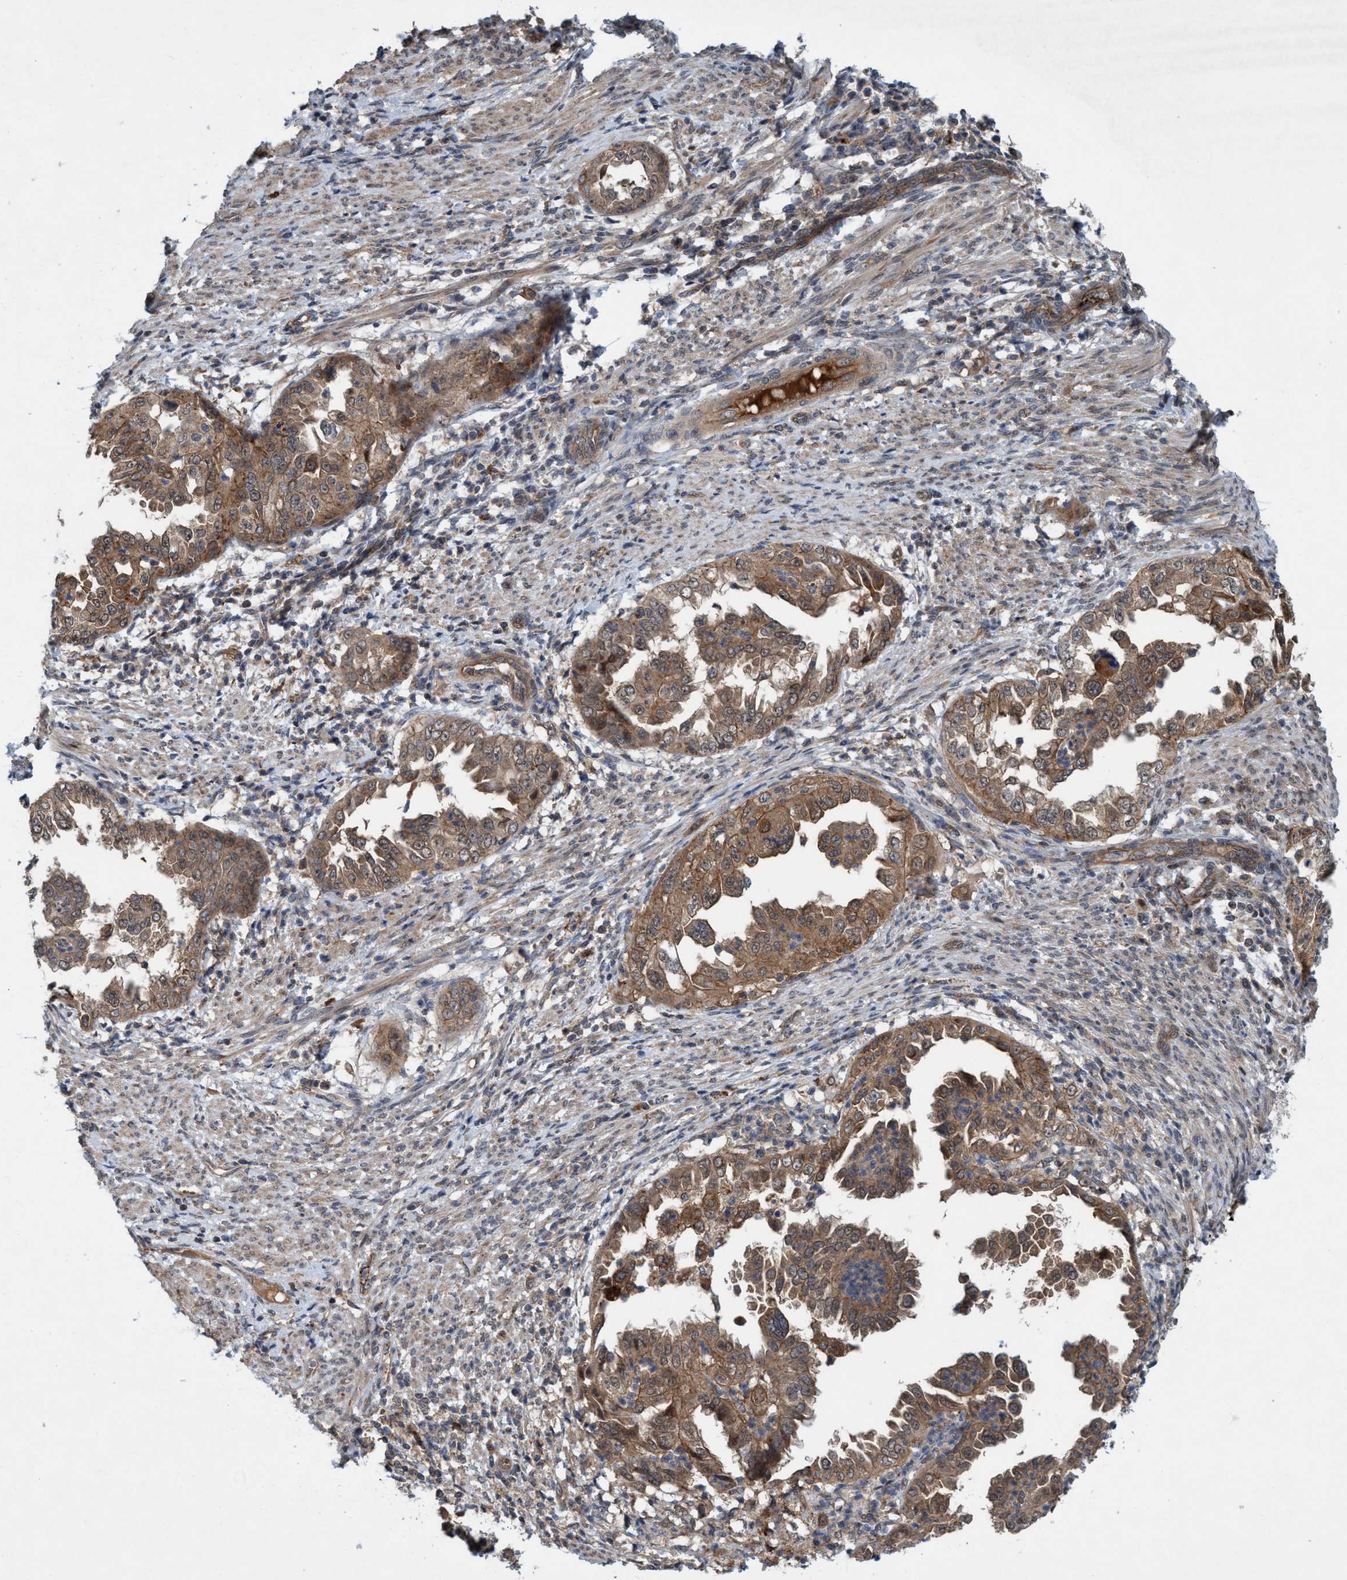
{"staining": {"intensity": "moderate", "quantity": ">75%", "location": "cytoplasmic/membranous"}, "tissue": "endometrial cancer", "cell_type": "Tumor cells", "image_type": "cancer", "snomed": [{"axis": "morphology", "description": "Adenocarcinoma, NOS"}, {"axis": "topography", "description": "Endometrium"}], "caption": "Endometrial cancer (adenocarcinoma) stained with immunohistochemistry displays moderate cytoplasmic/membranous expression in about >75% of tumor cells. The staining was performed using DAB (3,3'-diaminobenzidine) to visualize the protein expression in brown, while the nuclei were stained in blue with hematoxylin (Magnification: 20x).", "gene": "TRIM65", "patient": {"sex": "female", "age": 85}}